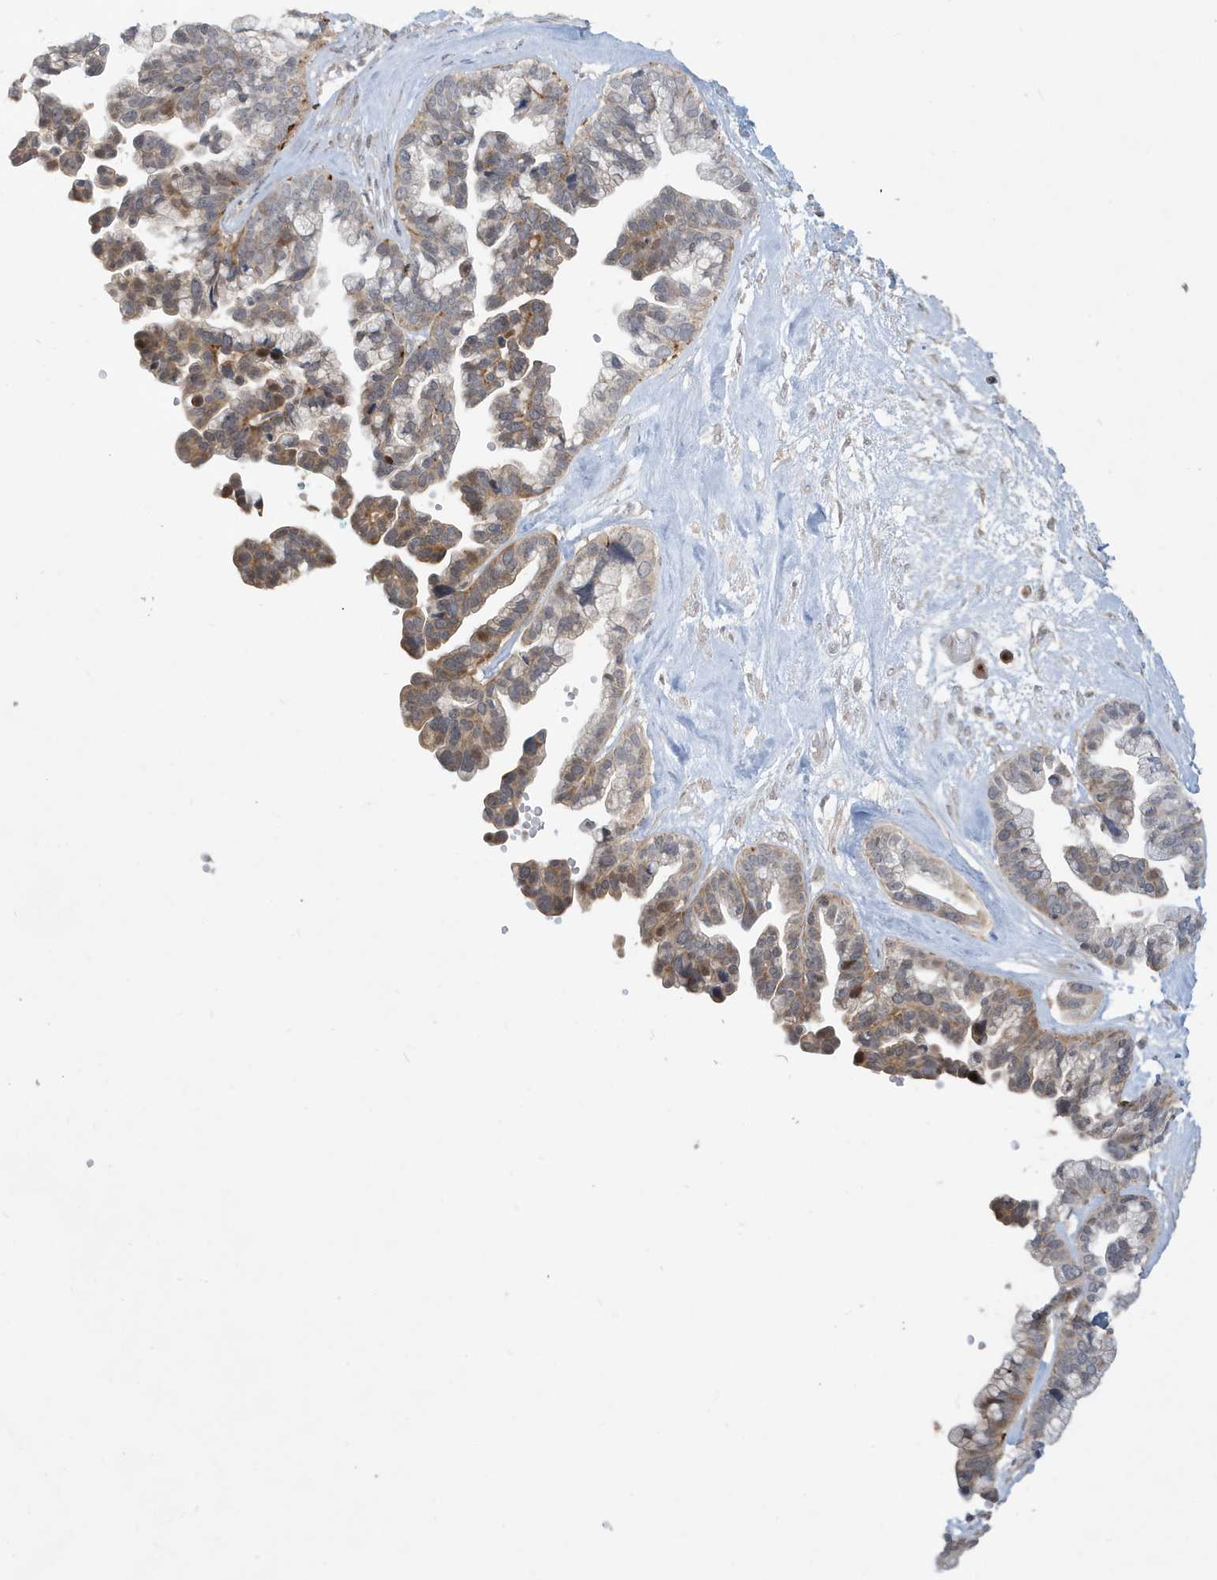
{"staining": {"intensity": "moderate", "quantity": ">75%", "location": "cytoplasmic/membranous"}, "tissue": "ovarian cancer", "cell_type": "Tumor cells", "image_type": "cancer", "snomed": [{"axis": "morphology", "description": "Cystadenocarcinoma, serous, NOS"}, {"axis": "topography", "description": "Ovary"}], "caption": "High-power microscopy captured an immunohistochemistry (IHC) micrograph of serous cystadenocarcinoma (ovarian), revealing moderate cytoplasmic/membranous positivity in approximately >75% of tumor cells. The protein is shown in brown color, while the nuclei are stained blue.", "gene": "PRRT3", "patient": {"sex": "female", "age": 56}}